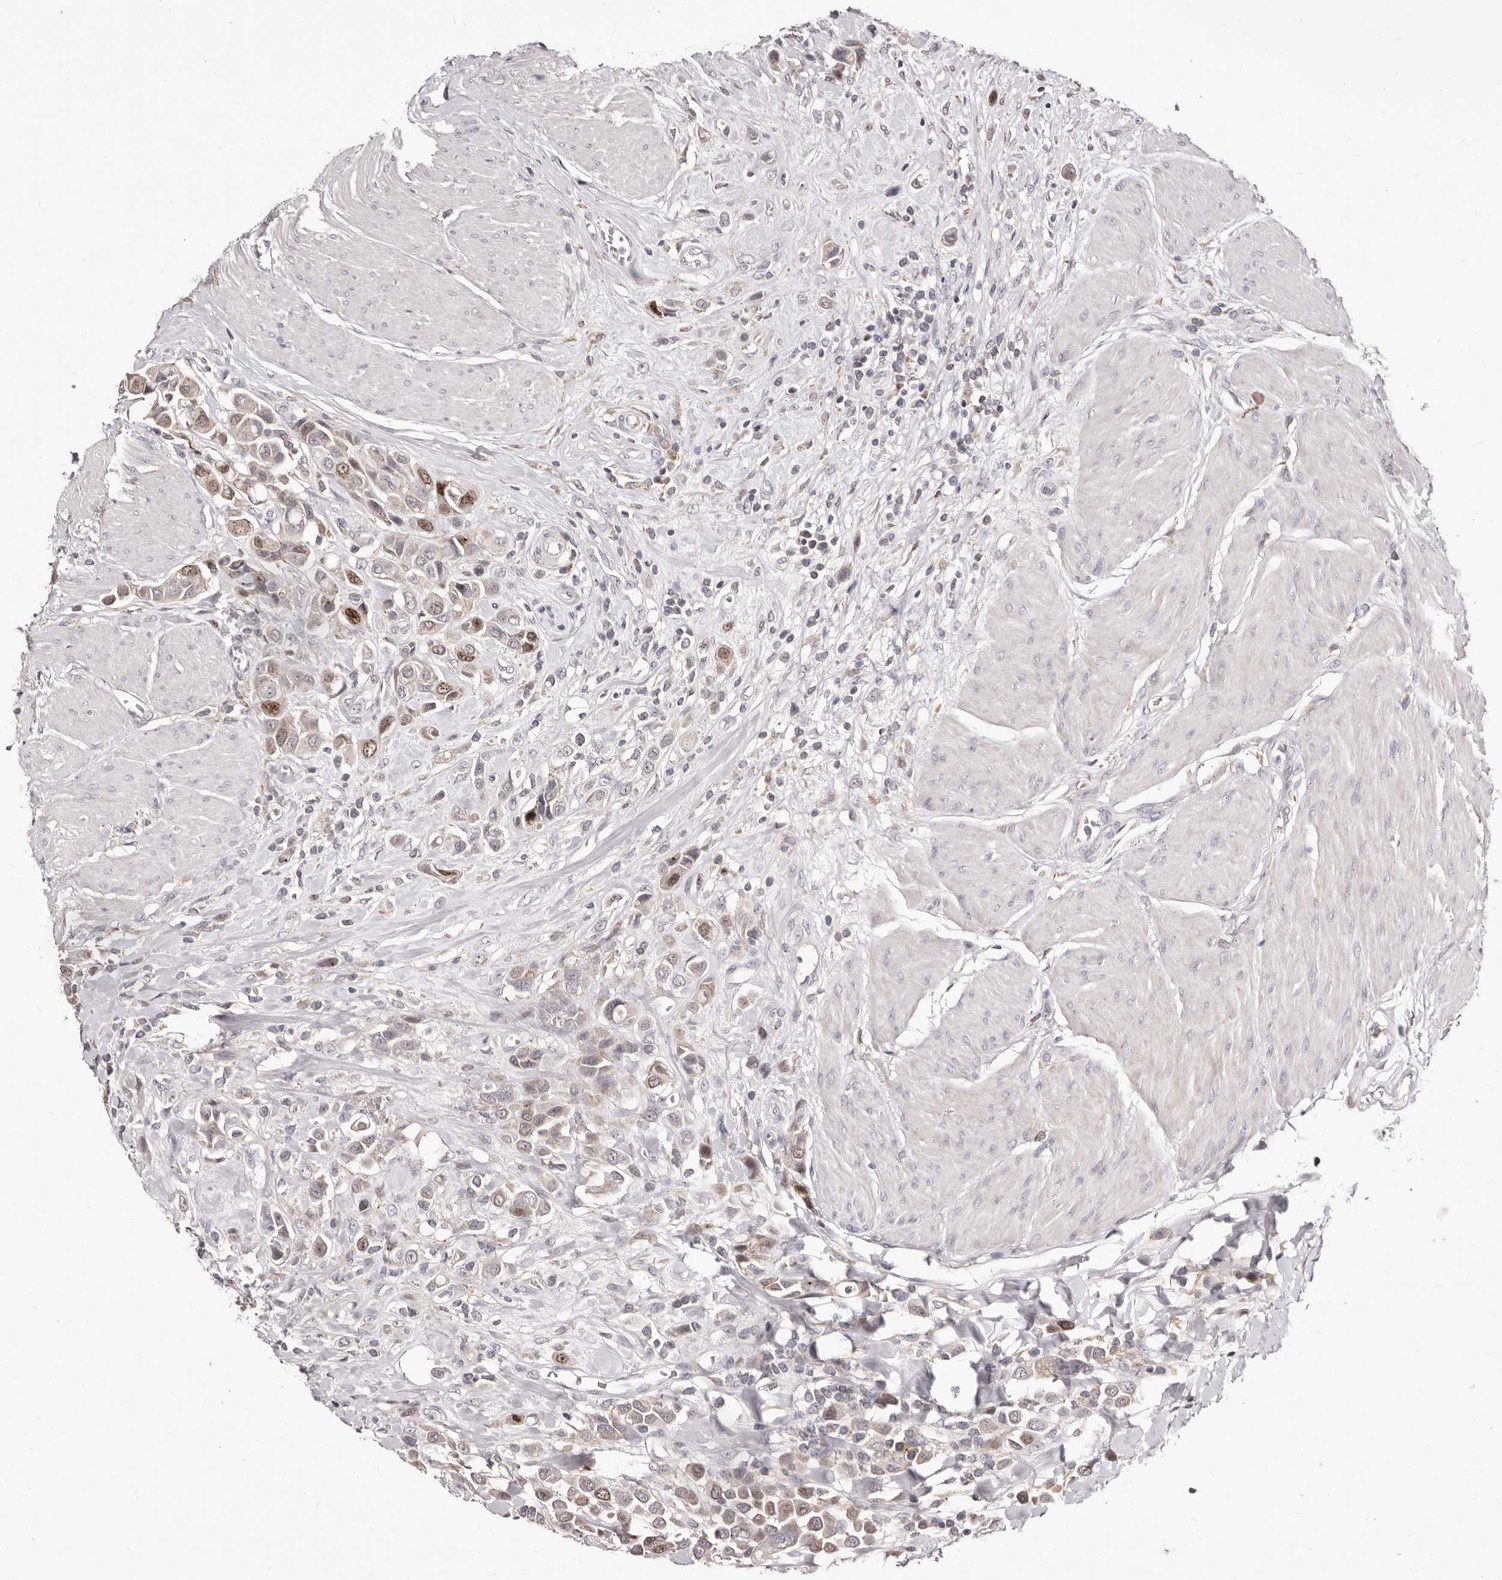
{"staining": {"intensity": "moderate", "quantity": "25%-75%", "location": "nuclear"}, "tissue": "urothelial cancer", "cell_type": "Tumor cells", "image_type": "cancer", "snomed": [{"axis": "morphology", "description": "Urothelial carcinoma, High grade"}, {"axis": "topography", "description": "Urinary bladder"}], "caption": "Urothelial cancer stained with a protein marker exhibits moderate staining in tumor cells.", "gene": "CDCA8", "patient": {"sex": "male", "age": 50}}